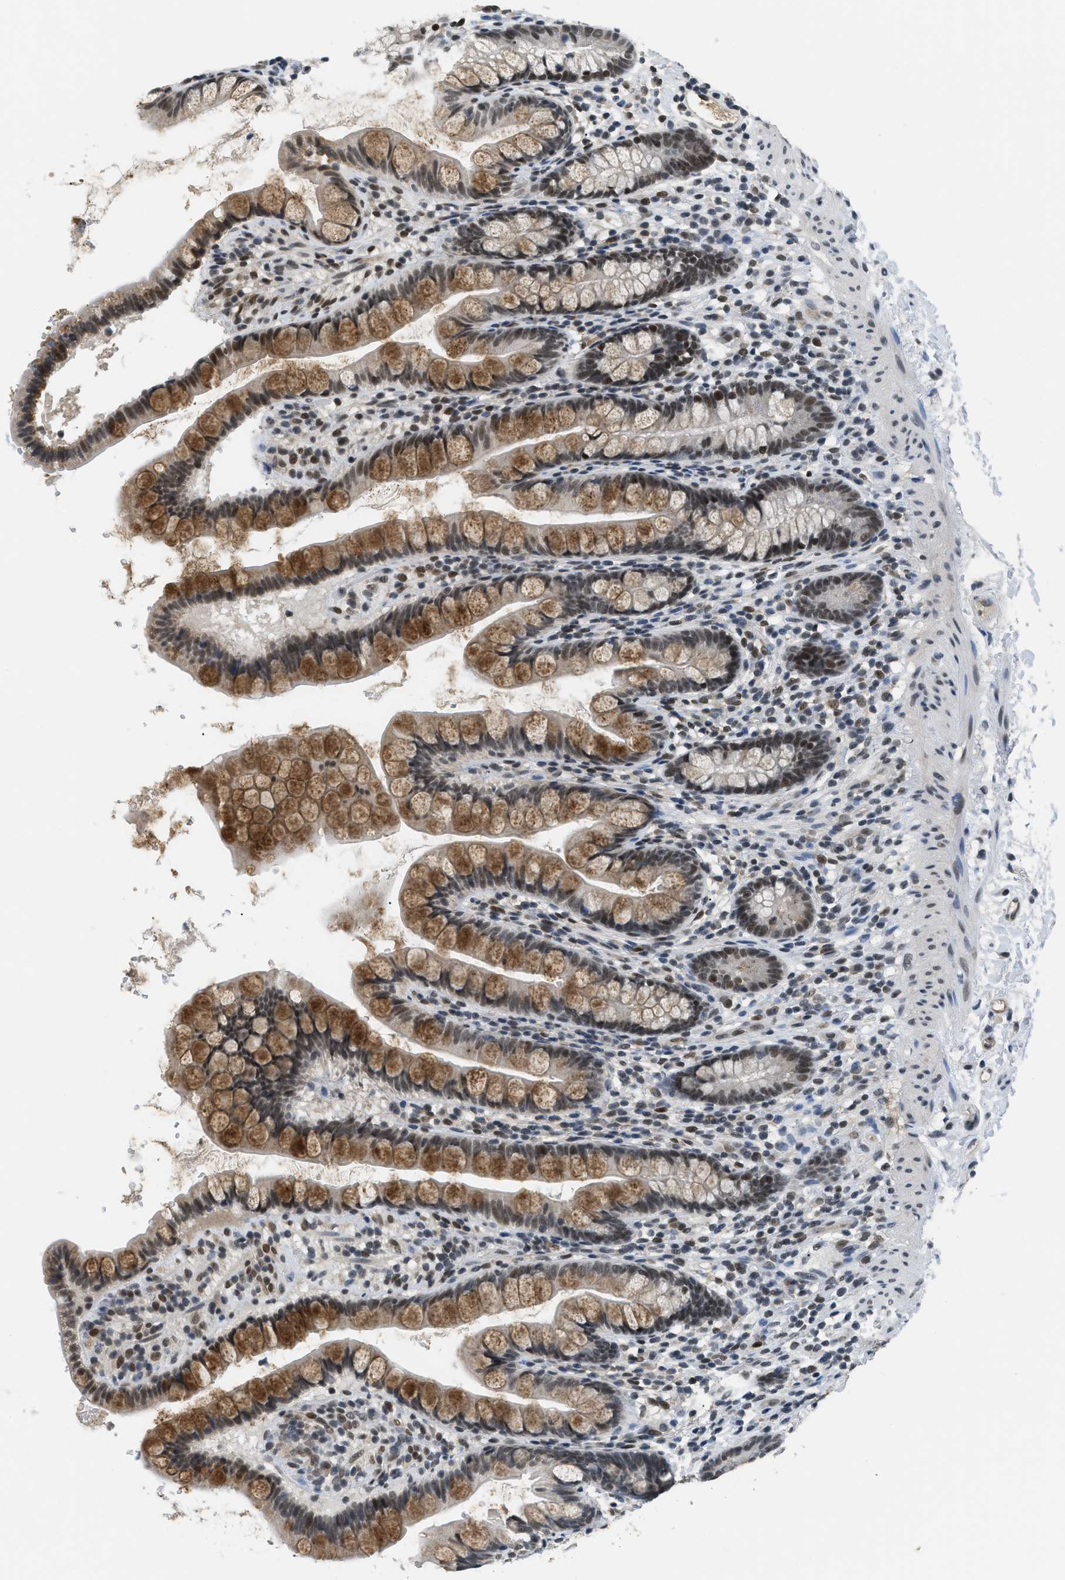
{"staining": {"intensity": "moderate", "quantity": "25%-75%", "location": "cytoplasmic/membranous,nuclear"}, "tissue": "small intestine", "cell_type": "Glandular cells", "image_type": "normal", "snomed": [{"axis": "morphology", "description": "Normal tissue, NOS"}, {"axis": "topography", "description": "Small intestine"}], "caption": "Moderate cytoplasmic/membranous,nuclear staining for a protein is present in approximately 25%-75% of glandular cells of unremarkable small intestine using immunohistochemistry (IHC).", "gene": "MZF1", "patient": {"sex": "female", "age": 84}}